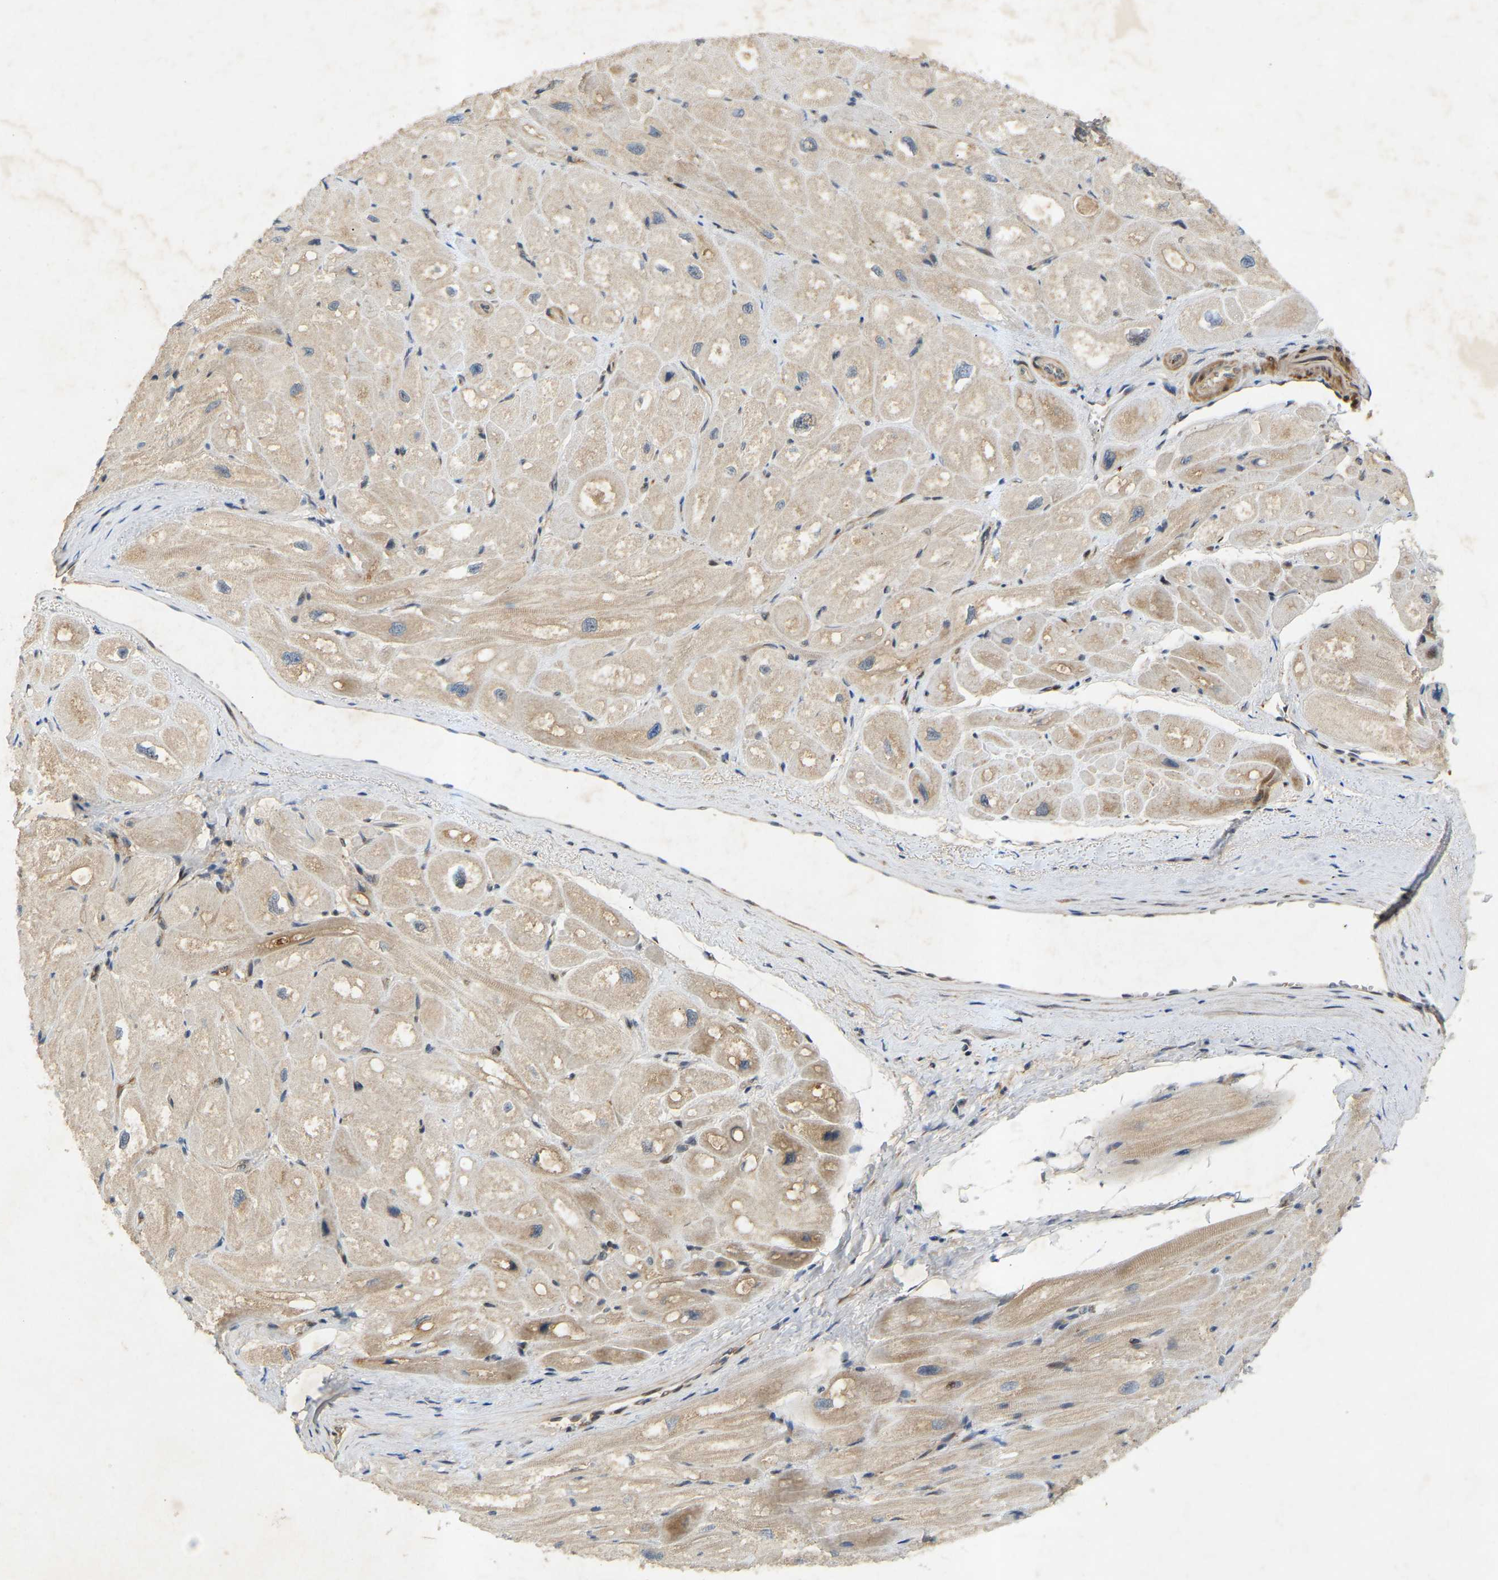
{"staining": {"intensity": "weak", "quantity": ">75%", "location": "cytoplasmic/membranous"}, "tissue": "heart muscle", "cell_type": "Cardiomyocytes", "image_type": "normal", "snomed": [{"axis": "morphology", "description": "Normal tissue, NOS"}, {"axis": "topography", "description": "Heart"}], "caption": "Immunohistochemical staining of normal heart muscle exhibits weak cytoplasmic/membranous protein expression in about >75% of cardiomyocytes.", "gene": "ATP5MF", "patient": {"sex": "male", "age": 49}}